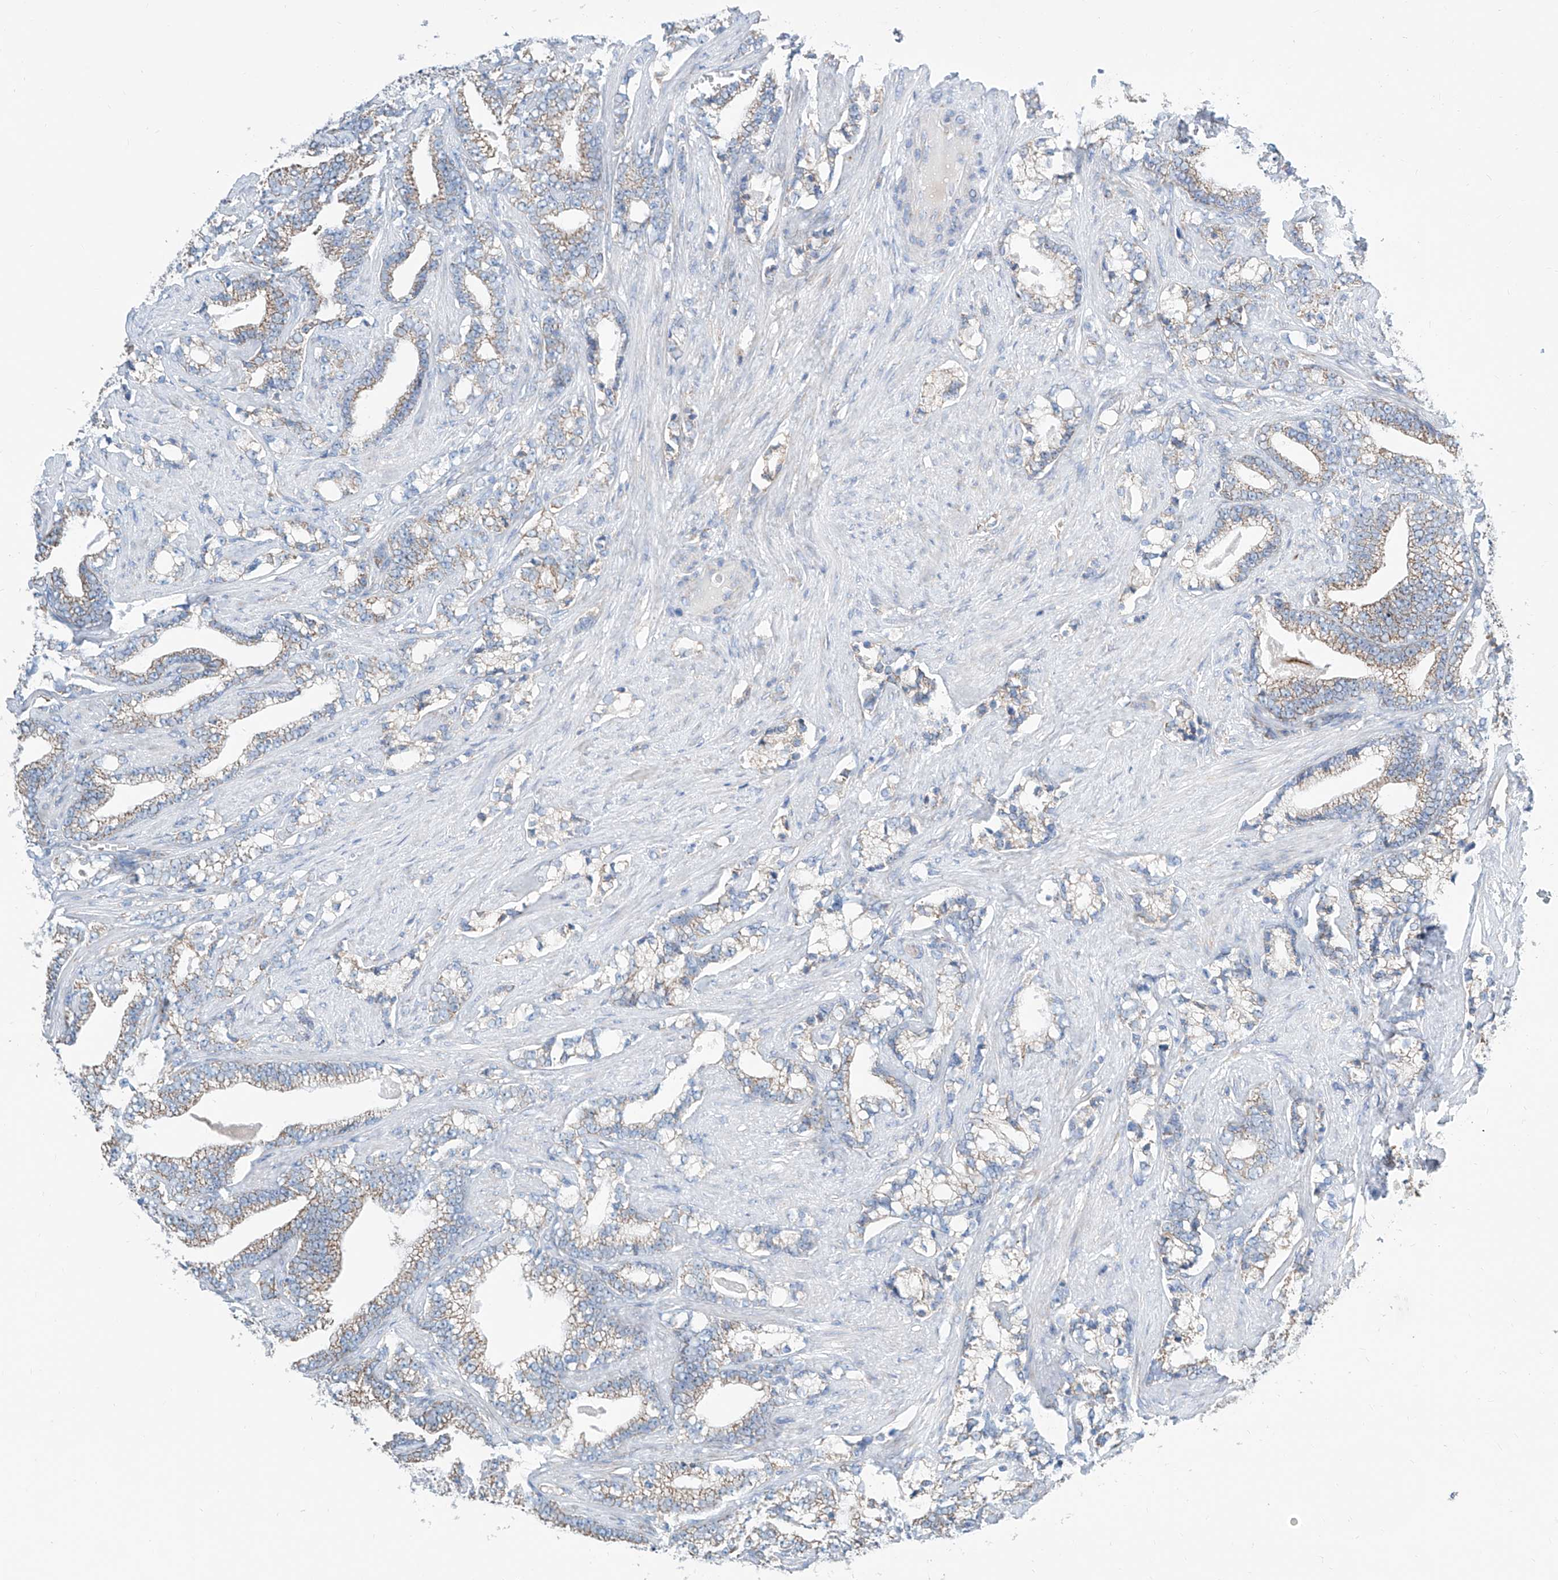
{"staining": {"intensity": "weak", "quantity": "25%-75%", "location": "cytoplasmic/membranous"}, "tissue": "prostate cancer", "cell_type": "Tumor cells", "image_type": "cancer", "snomed": [{"axis": "morphology", "description": "Adenocarcinoma, High grade"}, {"axis": "topography", "description": "Prostate and seminal vesicle, NOS"}], "caption": "A histopathology image of human prostate cancer stained for a protein reveals weak cytoplasmic/membranous brown staining in tumor cells.", "gene": "MAD2L1", "patient": {"sex": "male", "age": 67}}